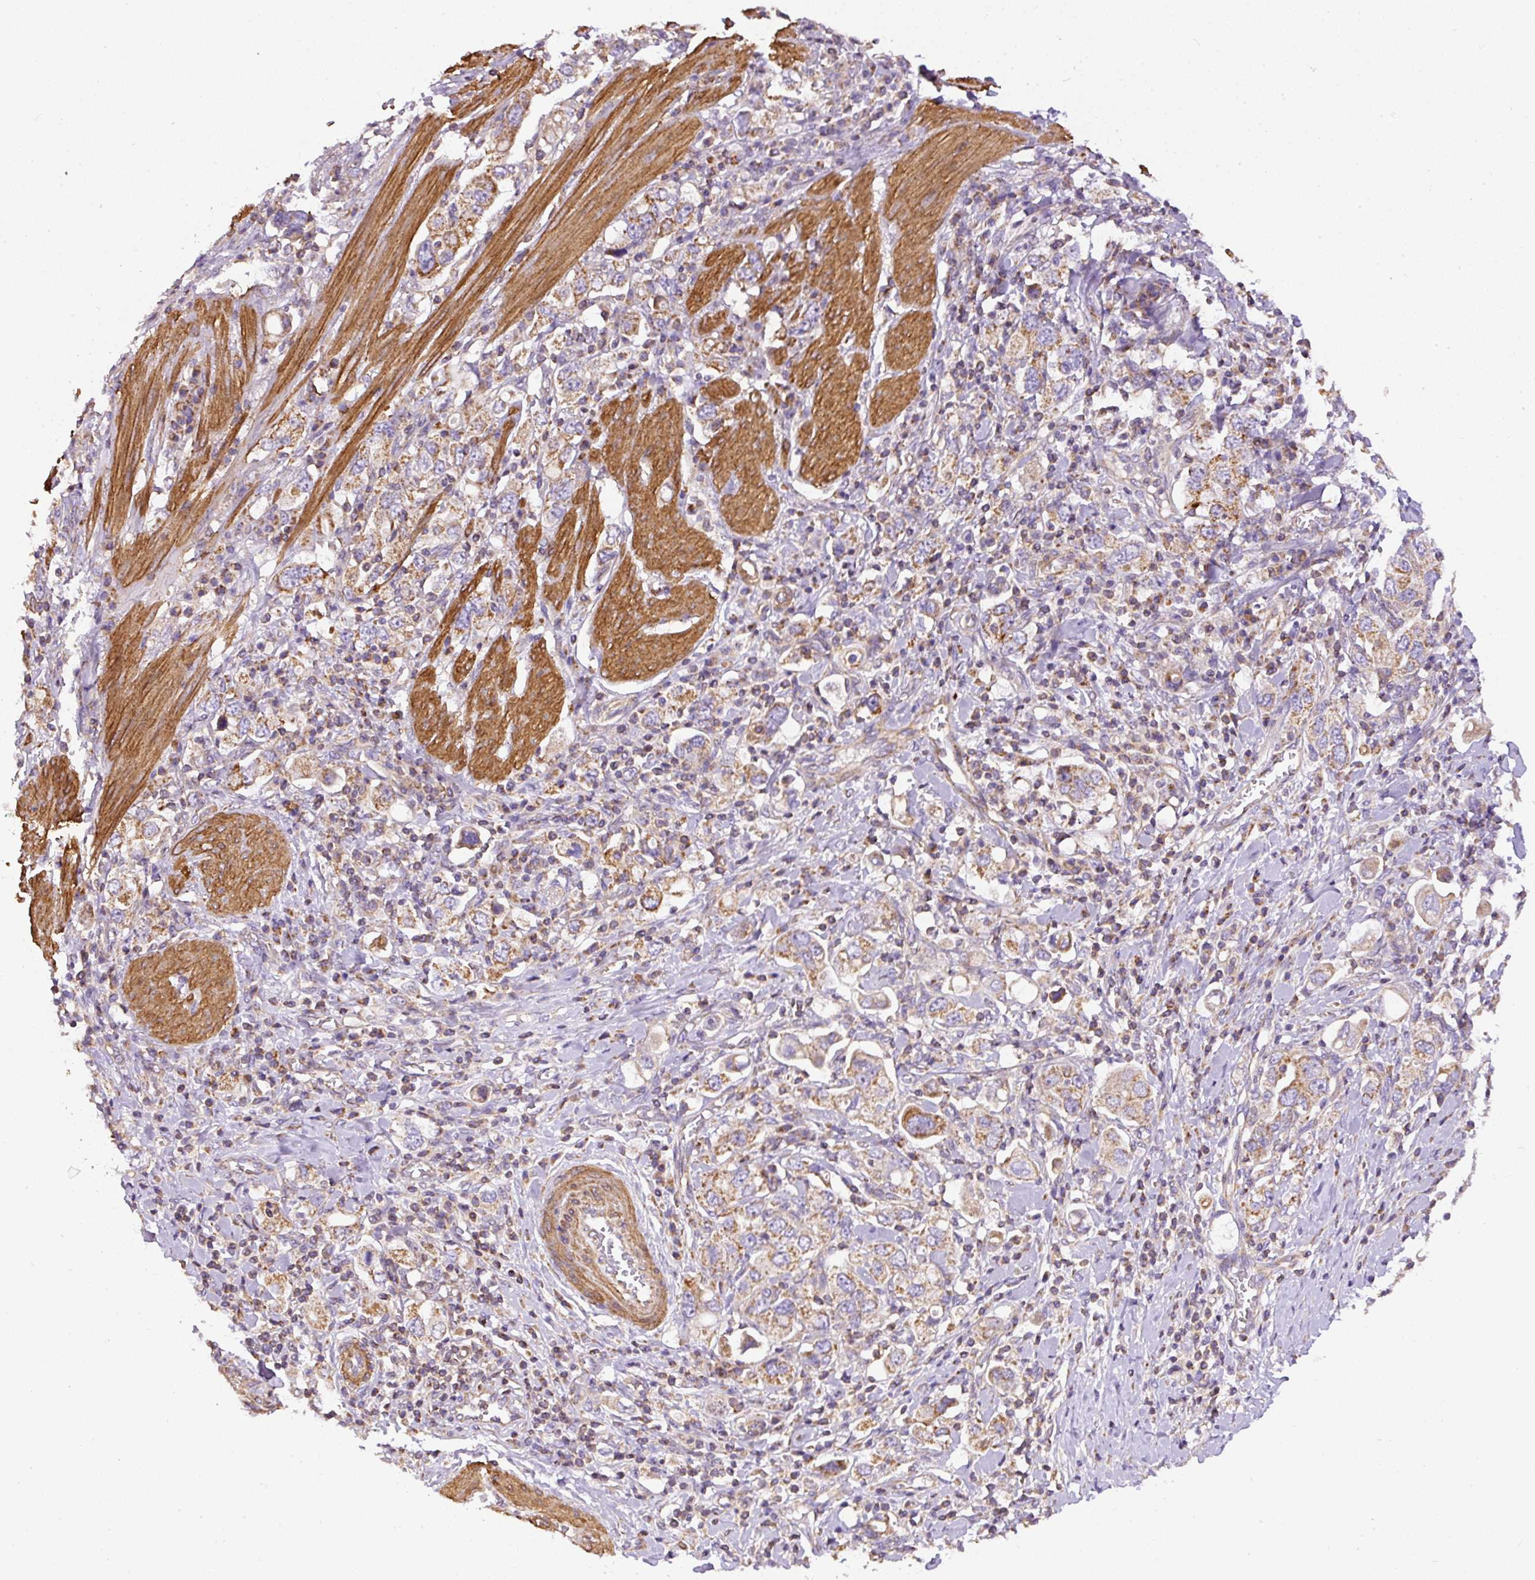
{"staining": {"intensity": "moderate", "quantity": ">75%", "location": "cytoplasmic/membranous"}, "tissue": "stomach cancer", "cell_type": "Tumor cells", "image_type": "cancer", "snomed": [{"axis": "morphology", "description": "Adenocarcinoma, NOS"}, {"axis": "topography", "description": "Stomach, upper"}], "caption": "A histopathology image showing moderate cytoplasmic/membranous expression in approximately >75% of tumor cells in stomach cancer, as visualized by brown immunohistochemical staining.", "gene": "NDUFAF2", "patient": {"sex": "male", "age": 62}}